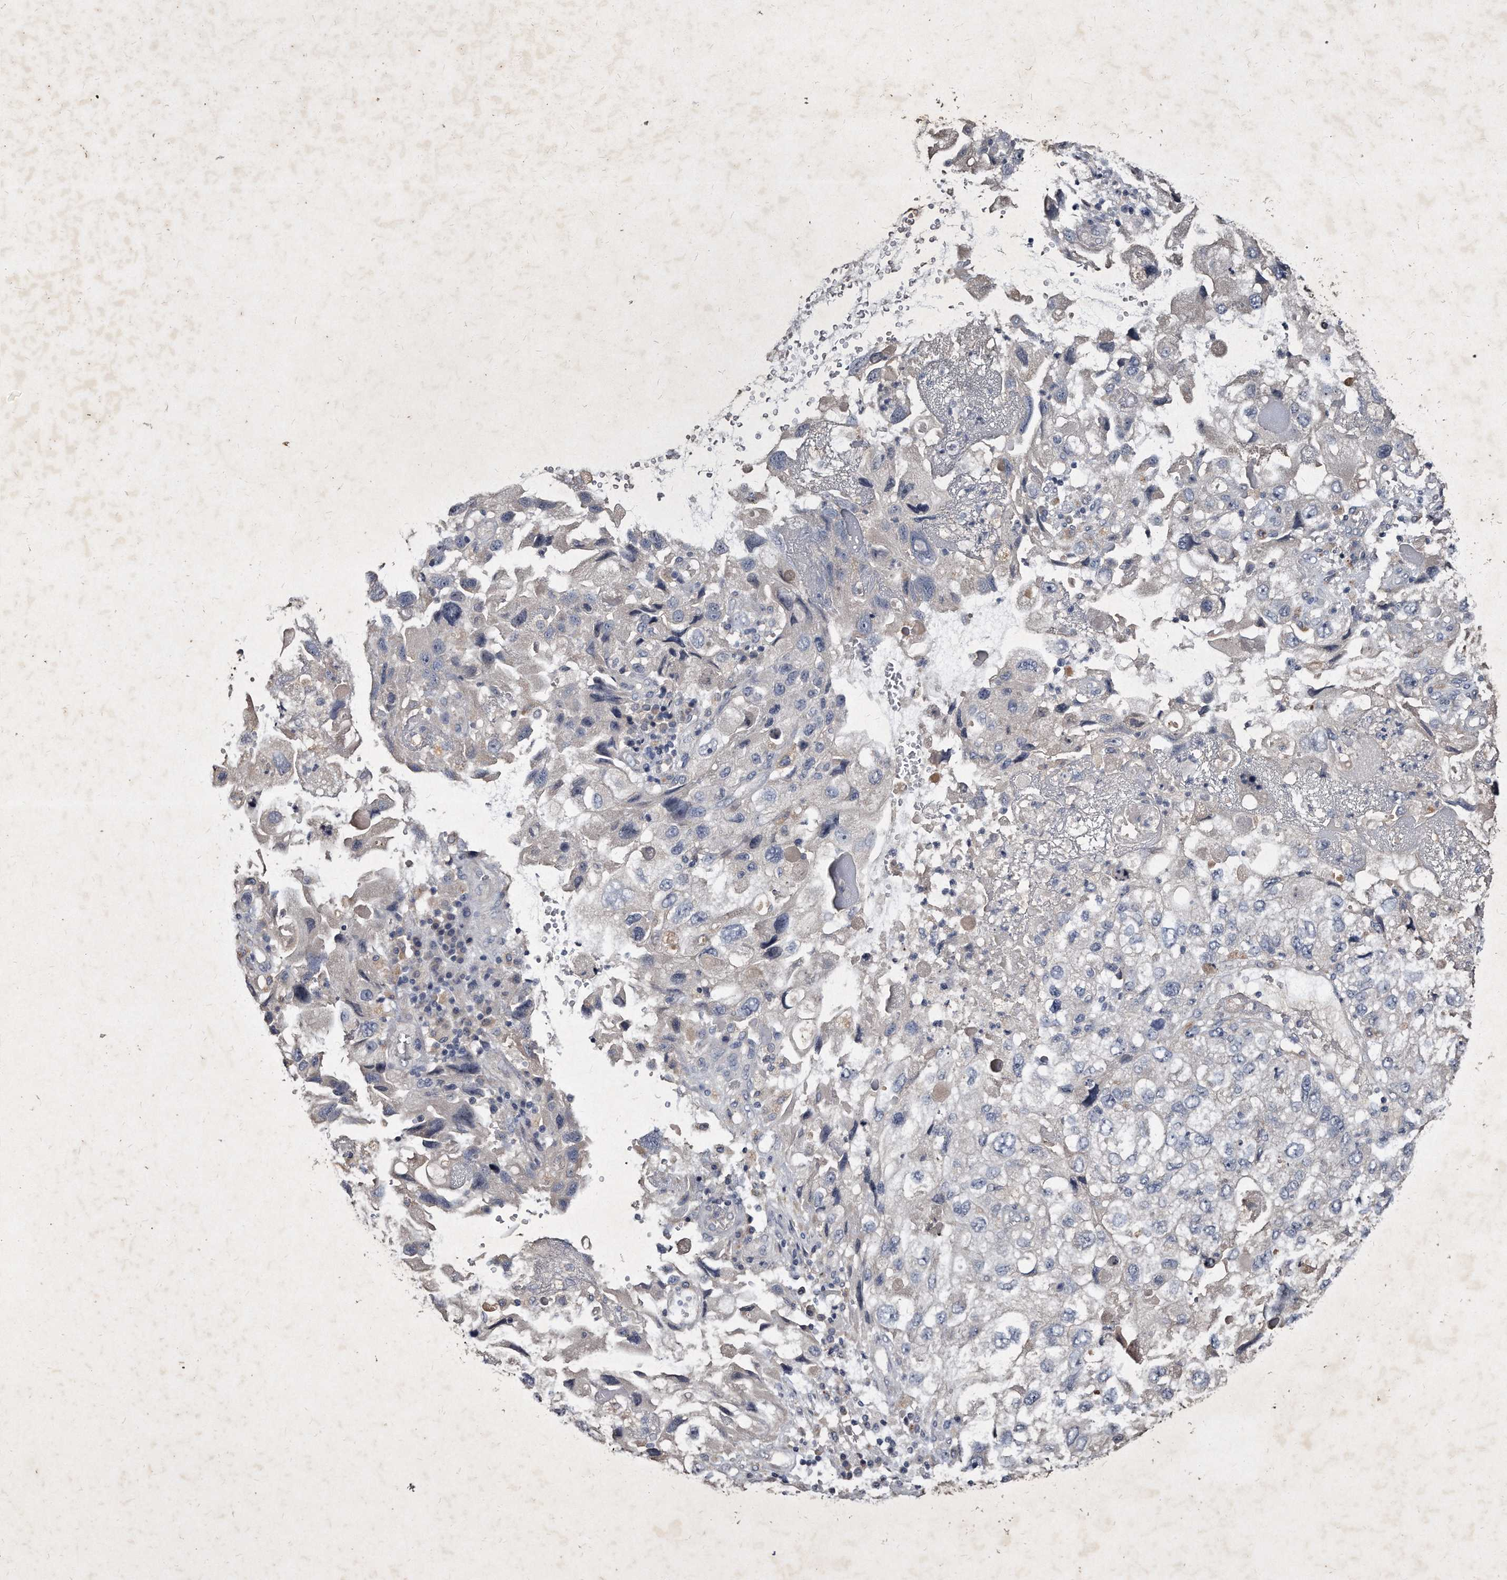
{"staining": {"intensity": "negative", "quantity": "none", "location": "none"}, "tissue": "endometrial cancer", "cell_type": "Tumor cells", "image_type": "cancer", "snomed": [{"axis": "morphology", "description": "Adenocarcinoma, NOS"}, {"axis": "topography", "description": "Endometrium"}], "caption": "Immunohistochemical staining of endometrial cancer displays no significant staining in tumor cells.", "gene": "KLHDC3", "patient": {"sex": "female", "age": 49}}